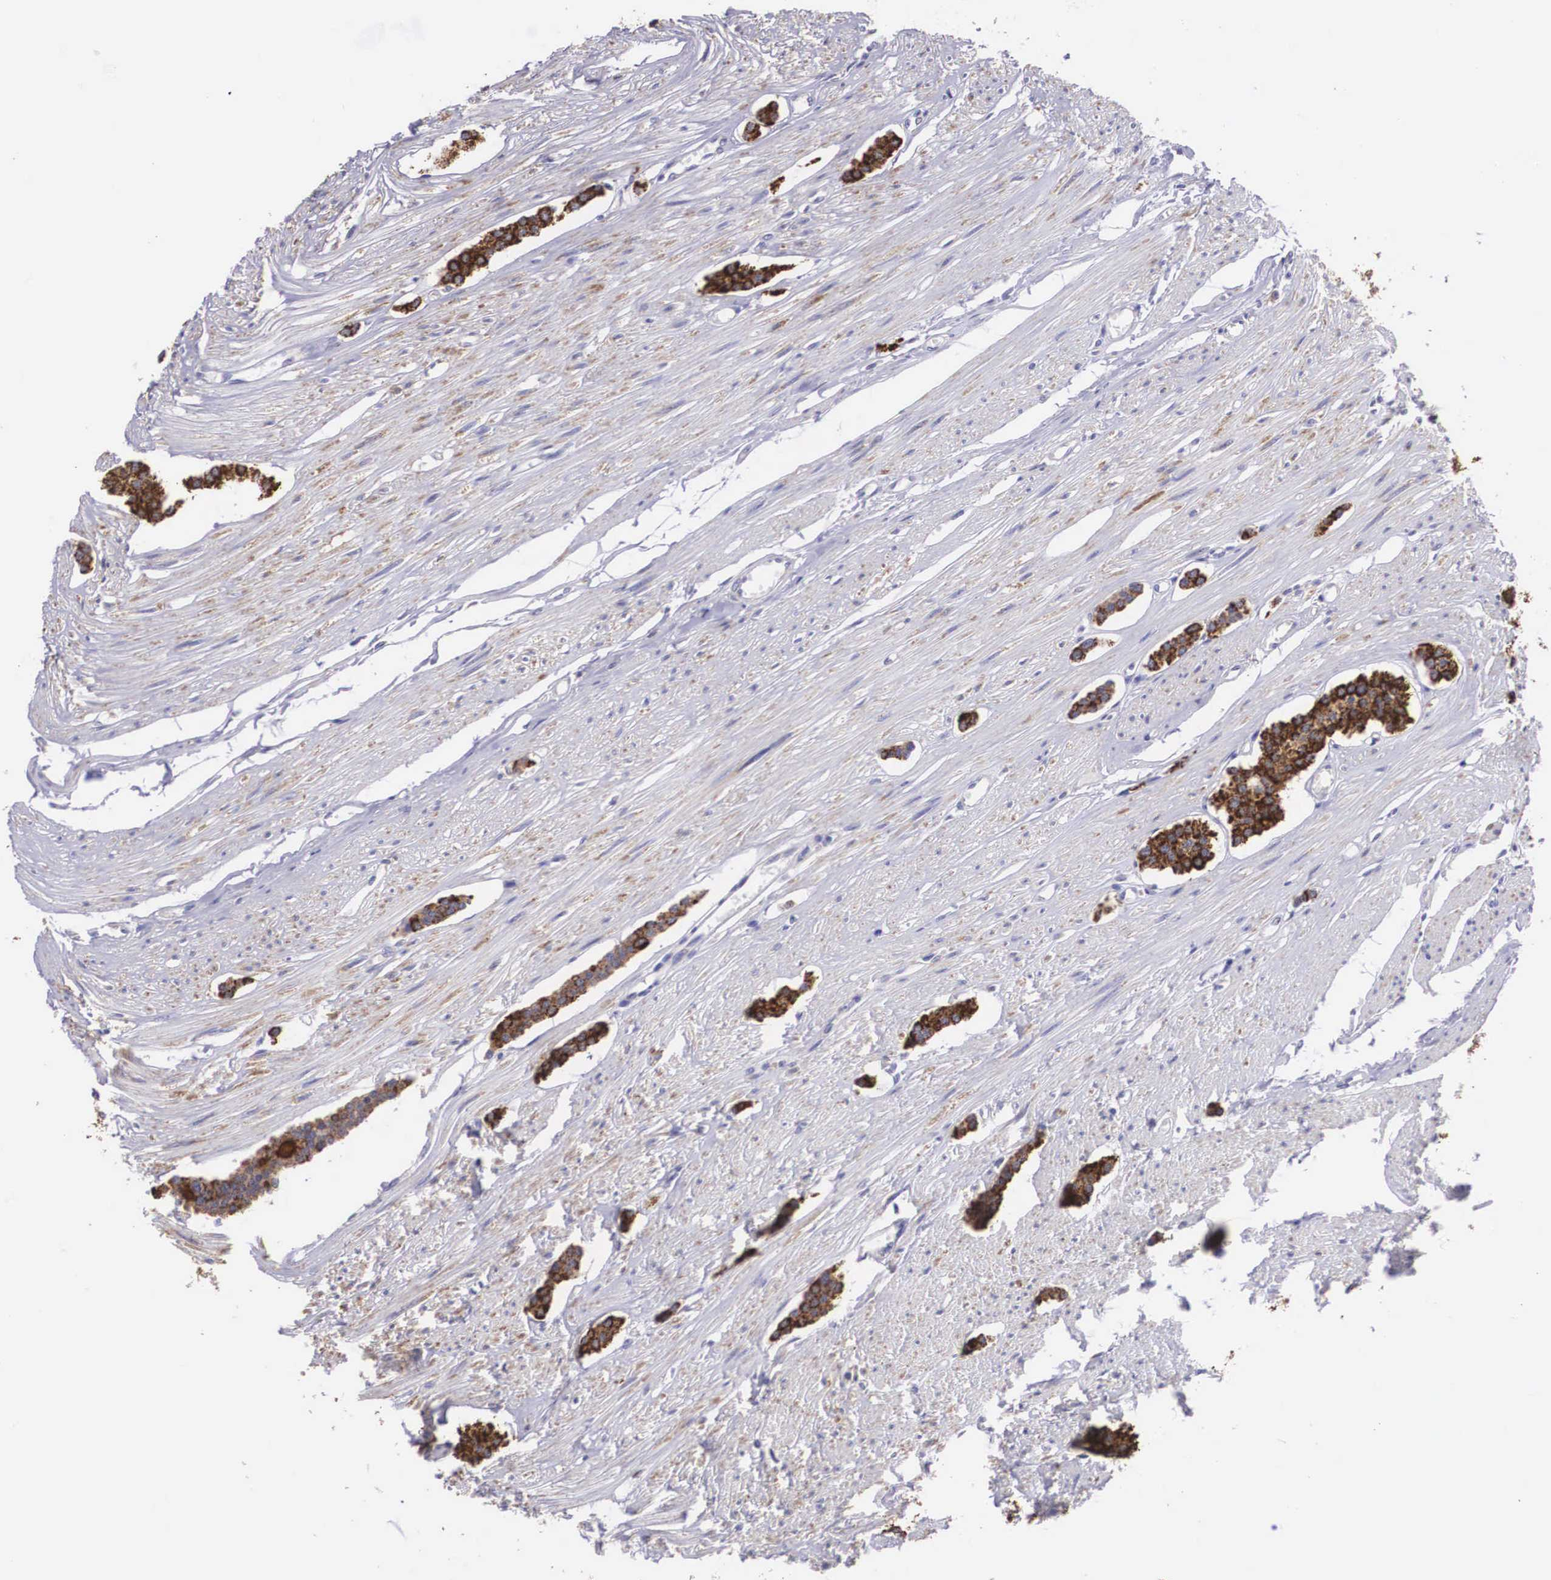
{"staining": {"intensity": "strong", "quantity": ">75%", "location": "cytoplasmic/membranous"}, "tissue": "carcinoid", "cell_type": "Tumor cells", "image_type": "cancer", "snomed": [{"axis": "morphology", "description": "Carcinoid, malignant, NOS"}, {"axis": "topography", "description": "Small intestine"}], "caption": "IHC (DAB (3,3'-diaminobenzidine)) staining of carcinoid (malignant) shows strong cytoplasmic/membranous protein expression in approximately >75% of tumor cells.", "gene": "ARG2", "patient": {"sex": "male", "age": 60}}